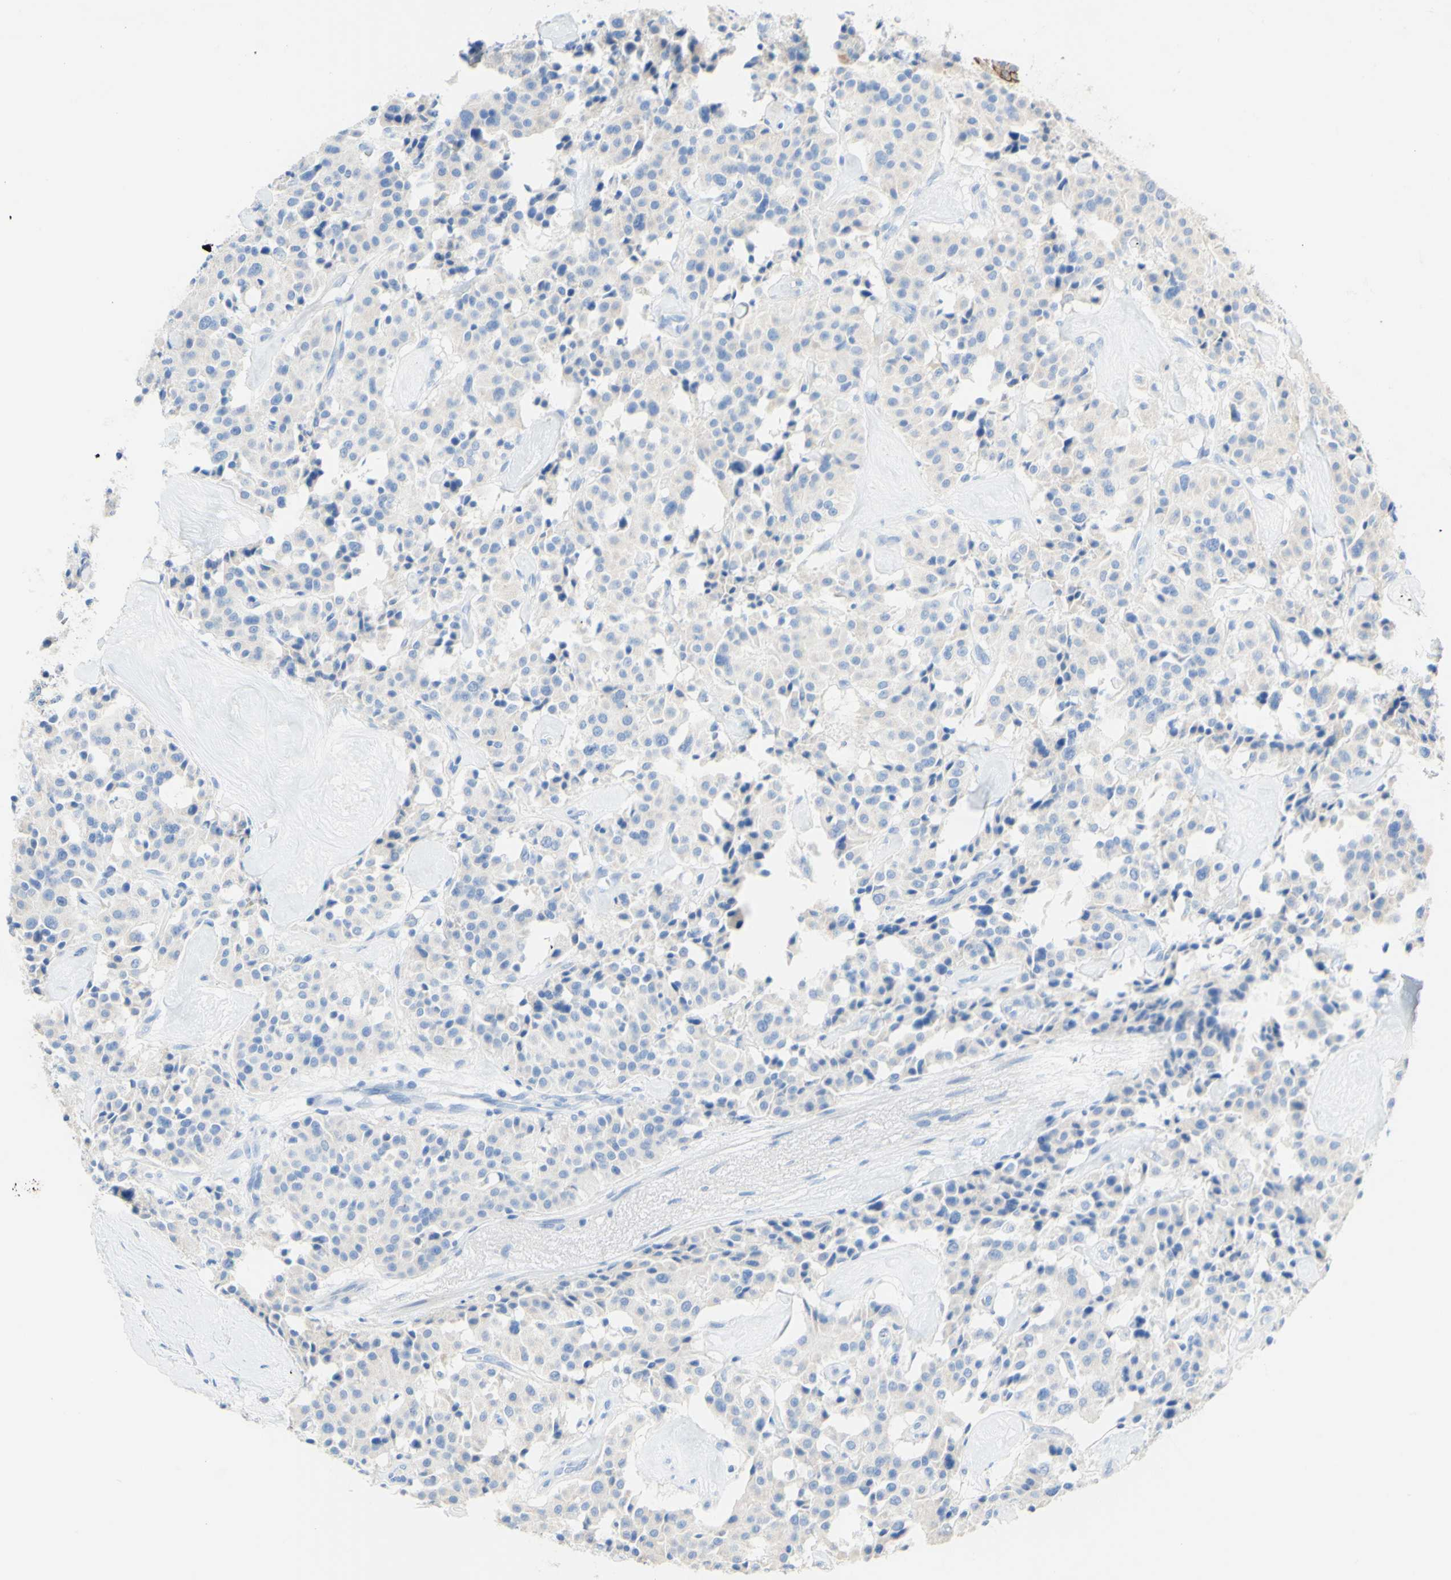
{"staining": {"intensity": "negative", "quantity": "none", "location": "none"}, "tissue": "carcinoid", "cell_type": "Tumor cells", "image_type": "cancer", "snomed": [{"axis": "morphology", "description": "Carcinoid, malignant, NOS"}, {"axis": "topography", "description": "Lung"}], "caption": "High magnification brightfield microscopy of carcinoid stained with DAB (3,3'-diaminobenzidine) (brown) and counterstained with hematoxylin (blue): tumor cells show no significant positivity. The staining is performed using DAB (3,3'-diaminobenzidine) brown chromogen with nuclei counter-stained in using hematoxylin.", "gene": "DSC2", "patient": {"sex": "male", "age": 30}}